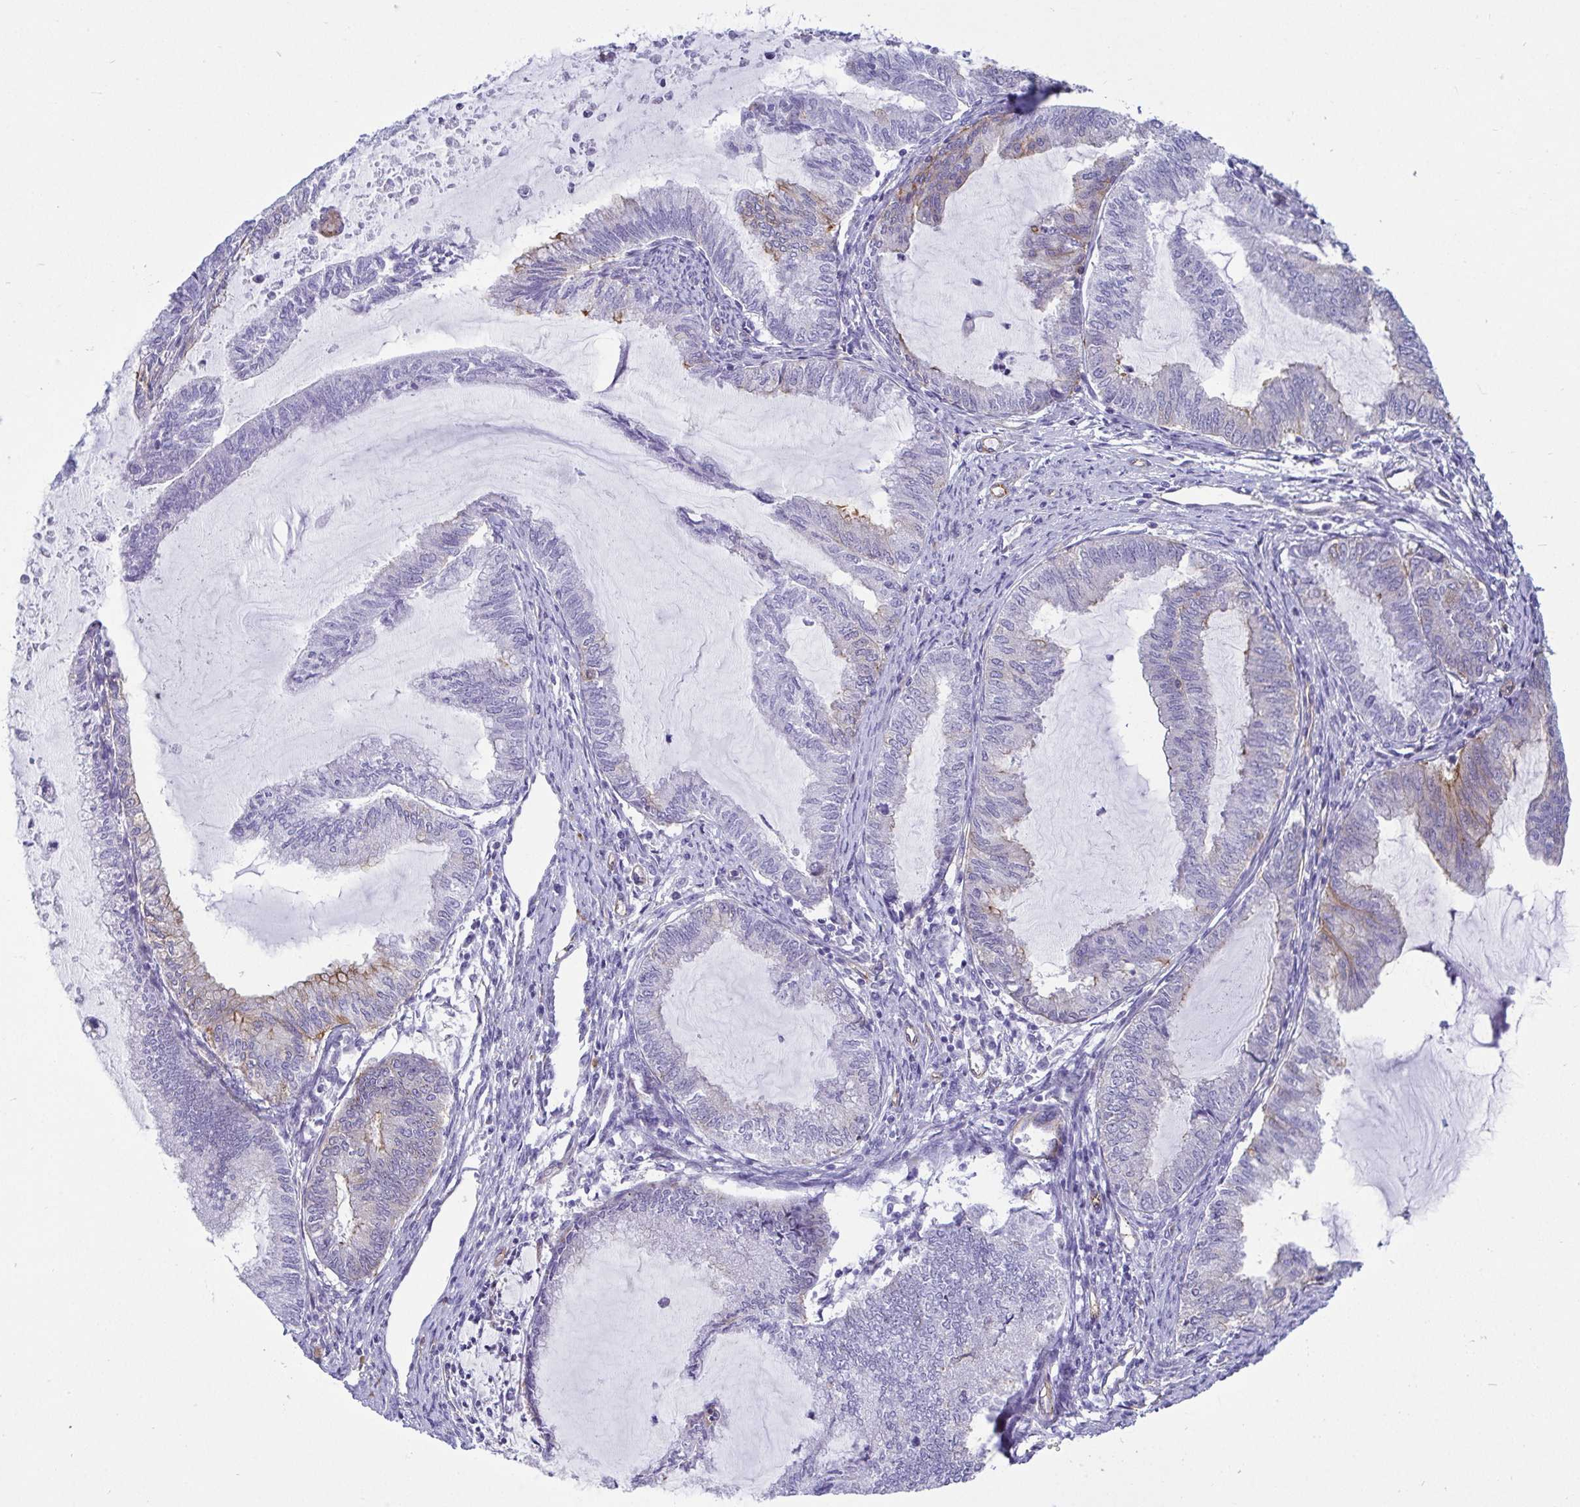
{"staining": {"intensity": "weak", "quantity": "<25%", "location": "cytoplasmic/membranous"}, "tissue": "endometrial cancer", "cell_type": "Tumor cells", "image_type": "cancer", "snomed": [{"axis": "morphology", "description": "Adenocarcinoma, NOS"}, {"axis": "topography", "description": "Endometrium"}], "caption": "Tumor cells are negative for brown protein staining in endometrial adenocarcinoma.", "gene": "LIMA1", "patient": {"sex": "female", "age": 79}}